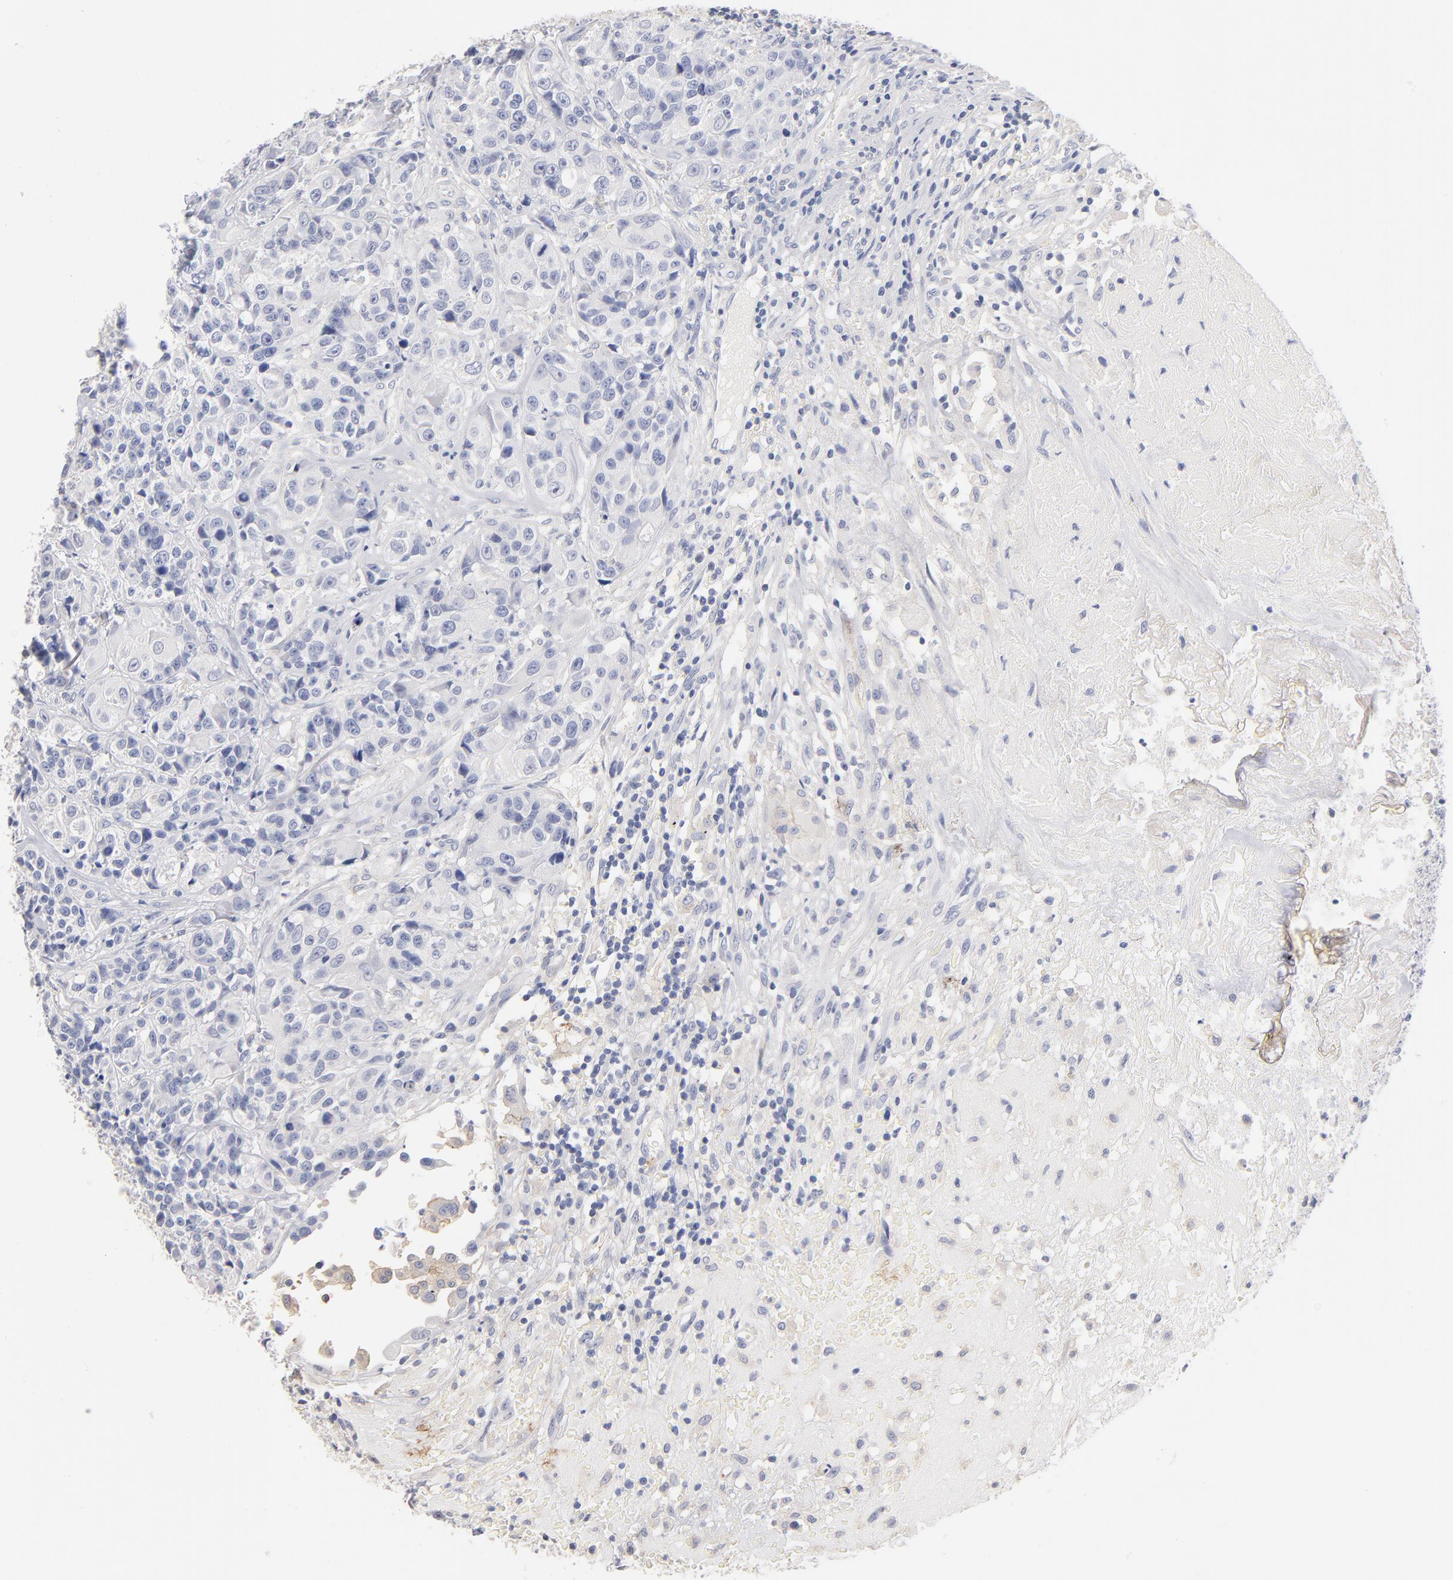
{"staining": {"intensity": "negative", "quantity": "none", "location": "none"}, "tissue": "urothelial cancer", "cell_type": "Tumor cells", "image_type": "cancer", "snomed": [{"axis": "morphology", "description": "Urothelial carcinoma, High grade"}, {"axis": "topography", "description": "Urinary bladder"}], "caption": "Immunohistochemistry (IHC) image of urothelial cancer stained for a protein (brown), which demonstrates no expression in tumor cells.", "gene": "ITGA8", "patient": {"sex": "female", "age": 81}}